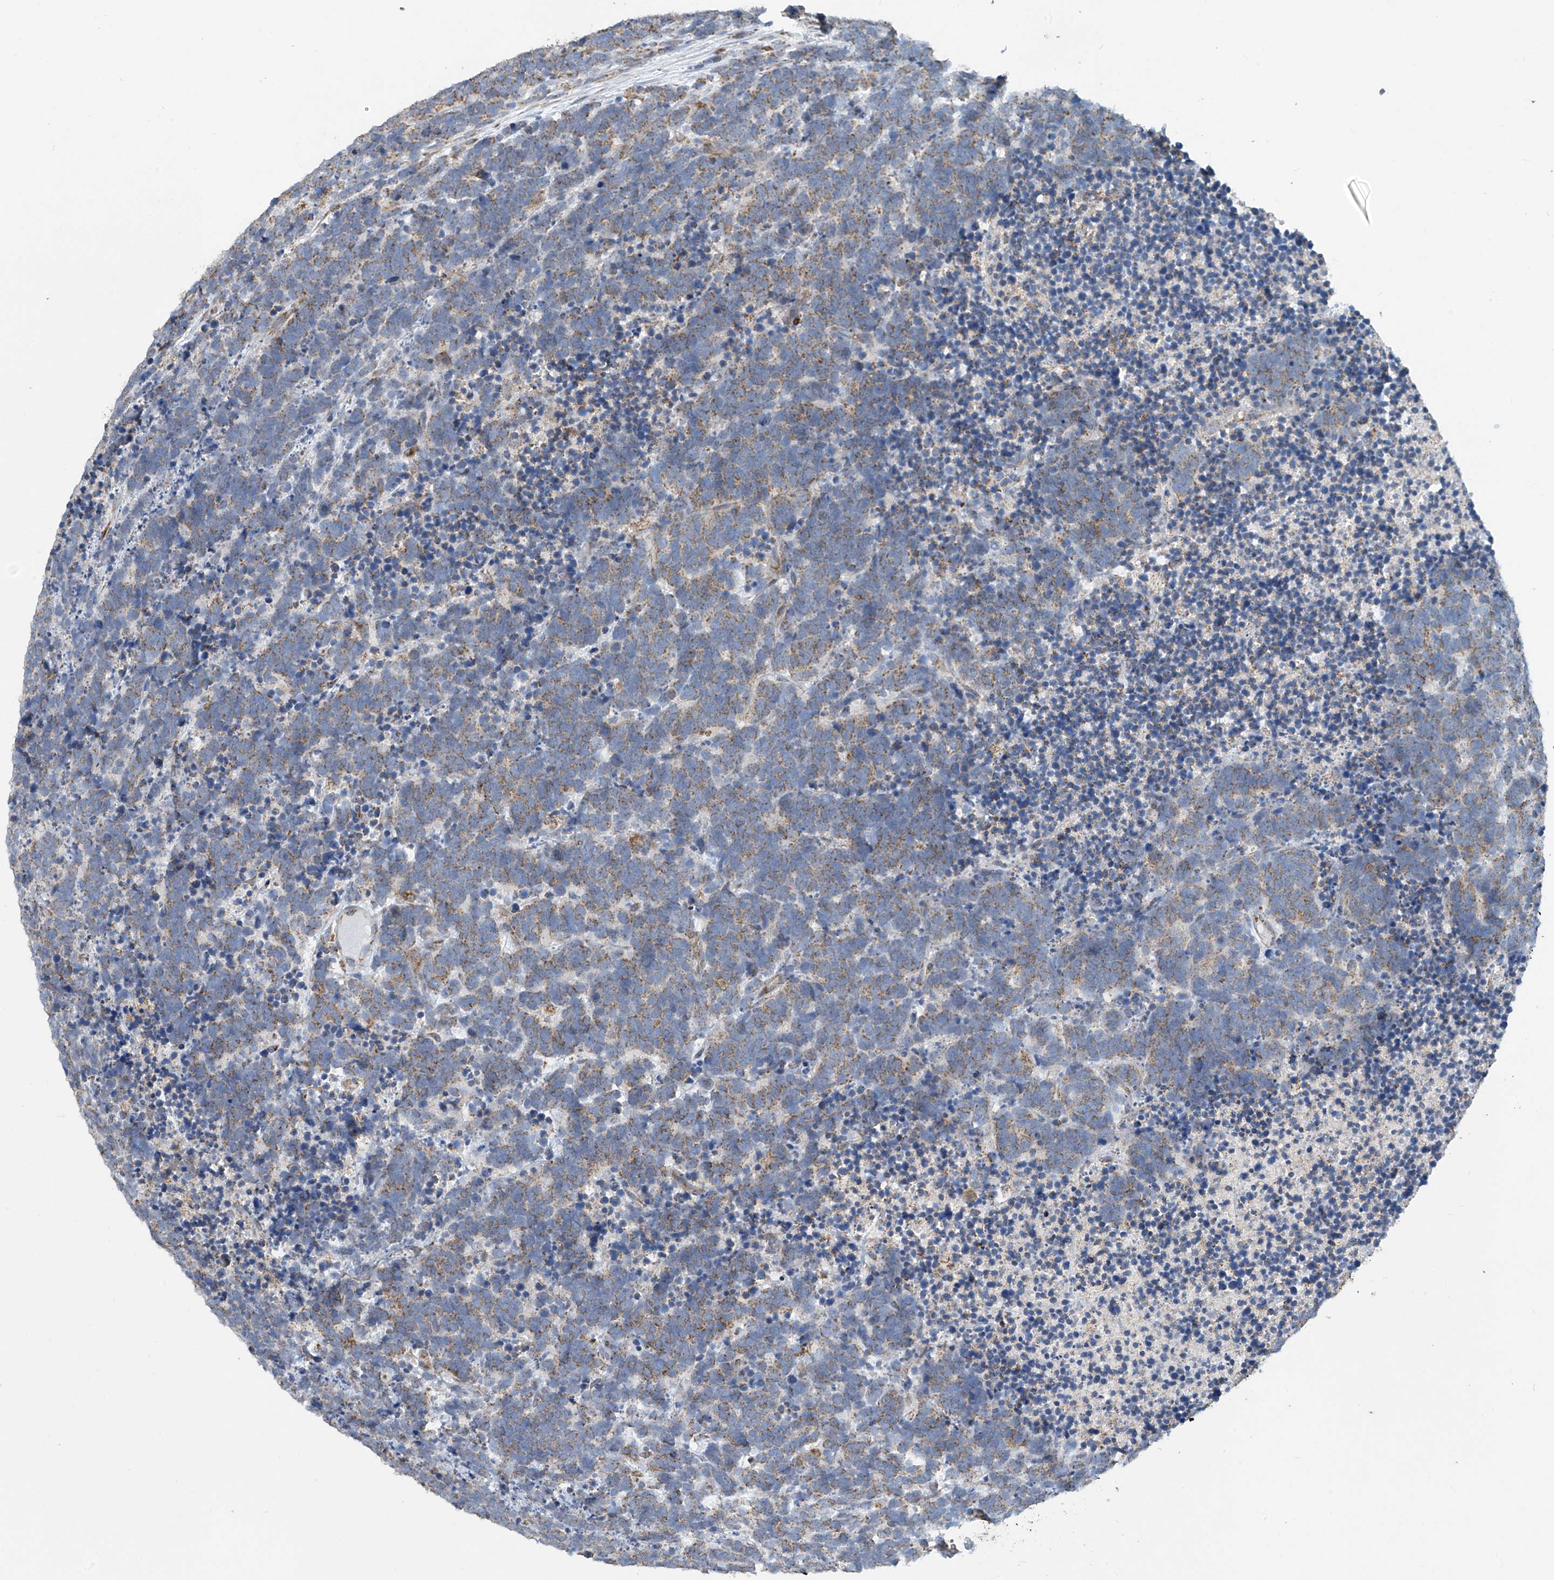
{"staining": {"intensity": "moderate", "quantity": ">75%", "location": "cytoplasmic/membranous"}, "tissue": "carcinoid", "cell_type": "Tumor cells", "image_type": "cancer", "snomed": [{"axis": "morphology", "description": "Carcinoma, NOS"}, {"axis": "morphology", "description": "Carcinoid, malignant, NOS"}, {"axis": "topography", "description": "Urinary bladder"}], "caption": "Carcinoma tissue reveals moderate cytoplasmic/membranous staining in about >75% of tumor cells", "gene": "COMMD1", "patient": {"sex": "male", "age": 57}}